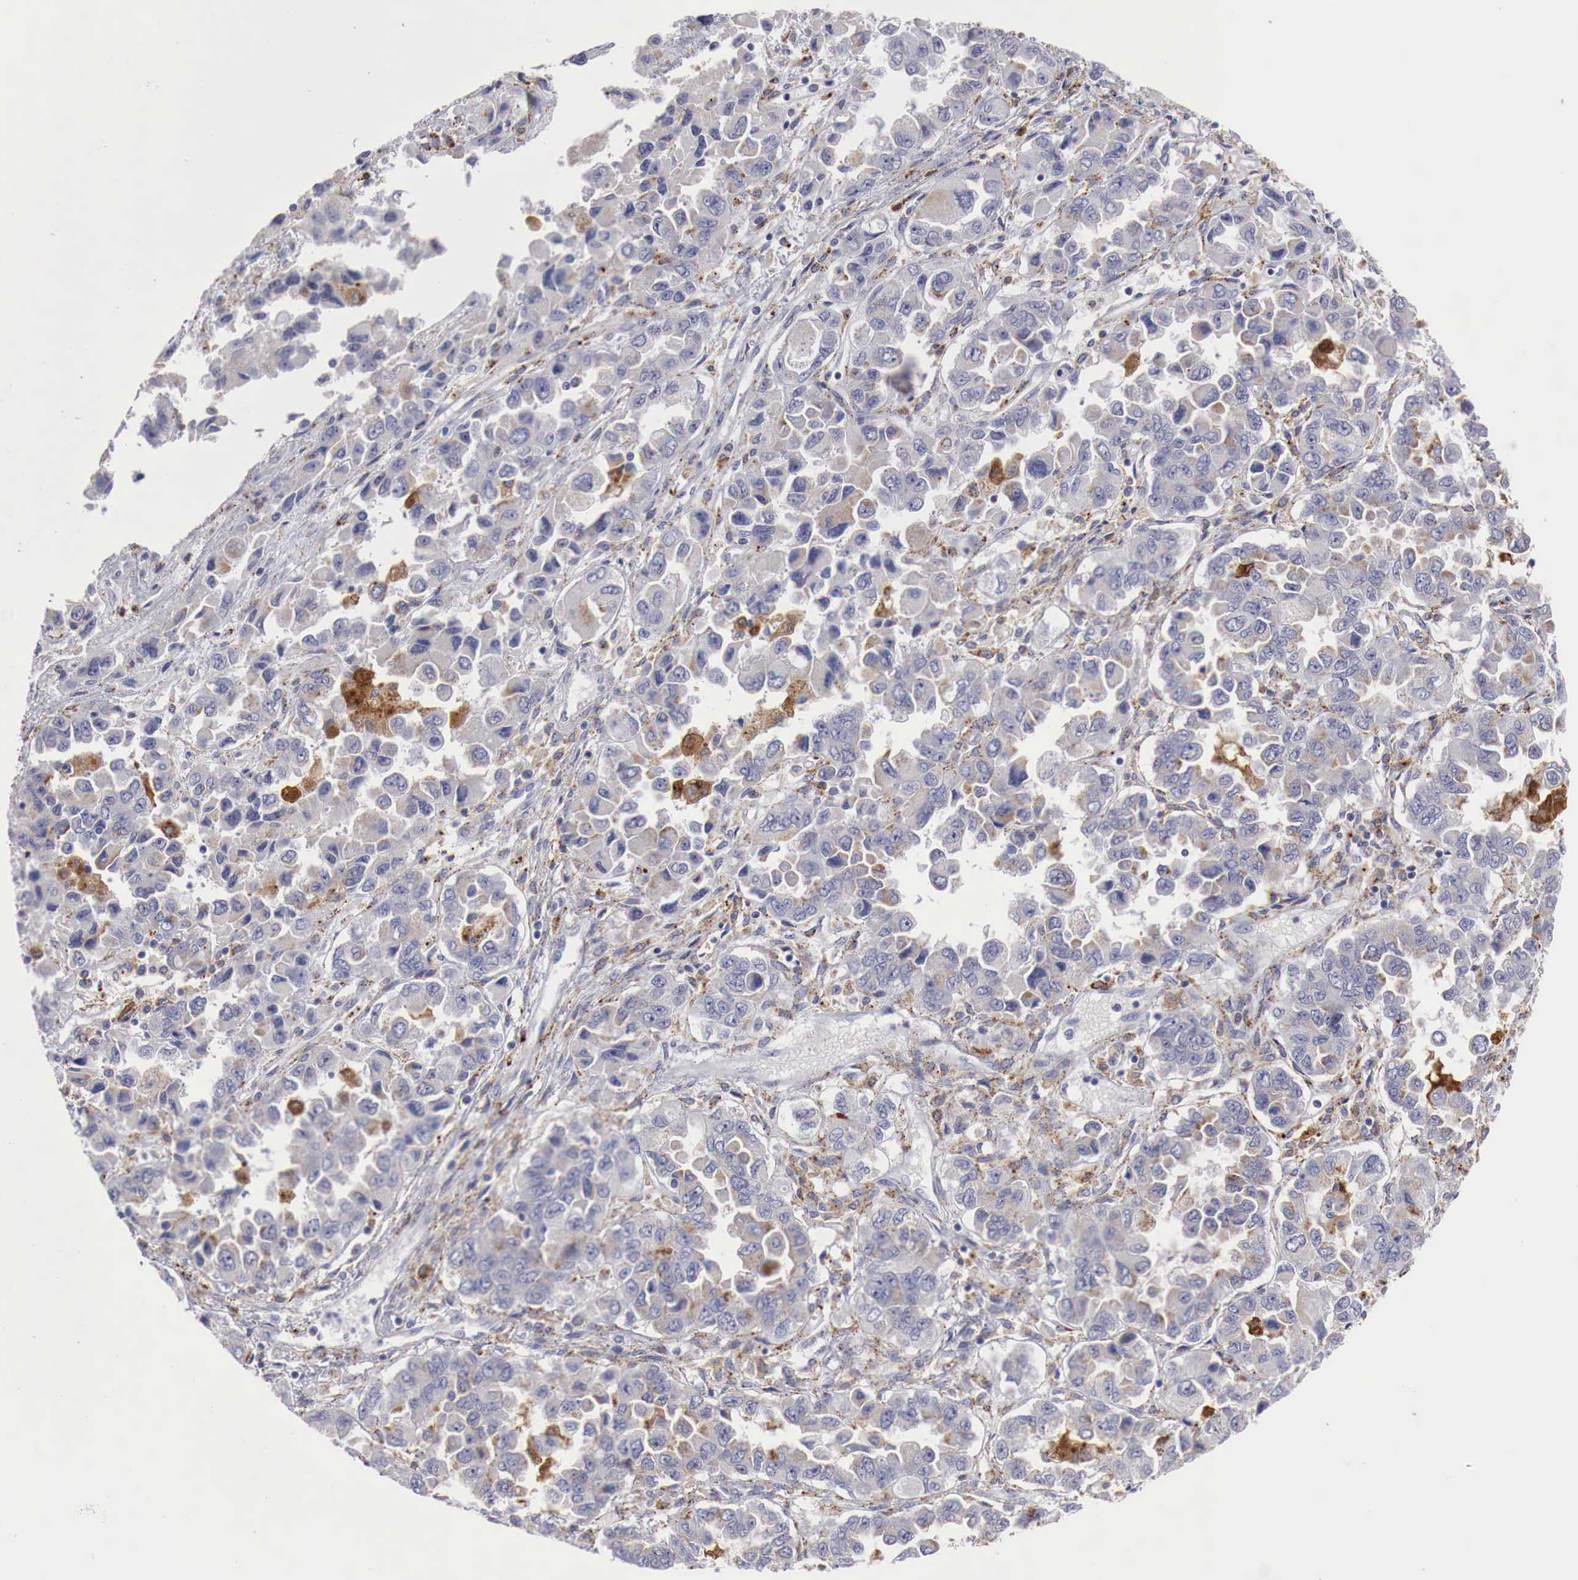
{"staining": {"intensity": "moderate", "quantity": "<25%", "location": "cytoplasmic/membranous"}, "tissue": "ovarian cancer", "cell_type": "Tumor cells", "image_type": "cancer", "snomed": [{"axis": "morphology", "description": "Cystadenocarcinoma, serous, NOS"}, {"axis": "topography", "description": "Ovary"}], "caption": "This is a histology image of immunohistochemistry (IHC) staining of serous cystadenocarcinoma (ovarian), which shows moderate positivity in the cytoplasmic/membranous of tumor cells.", "gene": "GLA", "patient": {"sex": "female", "age": 84}}